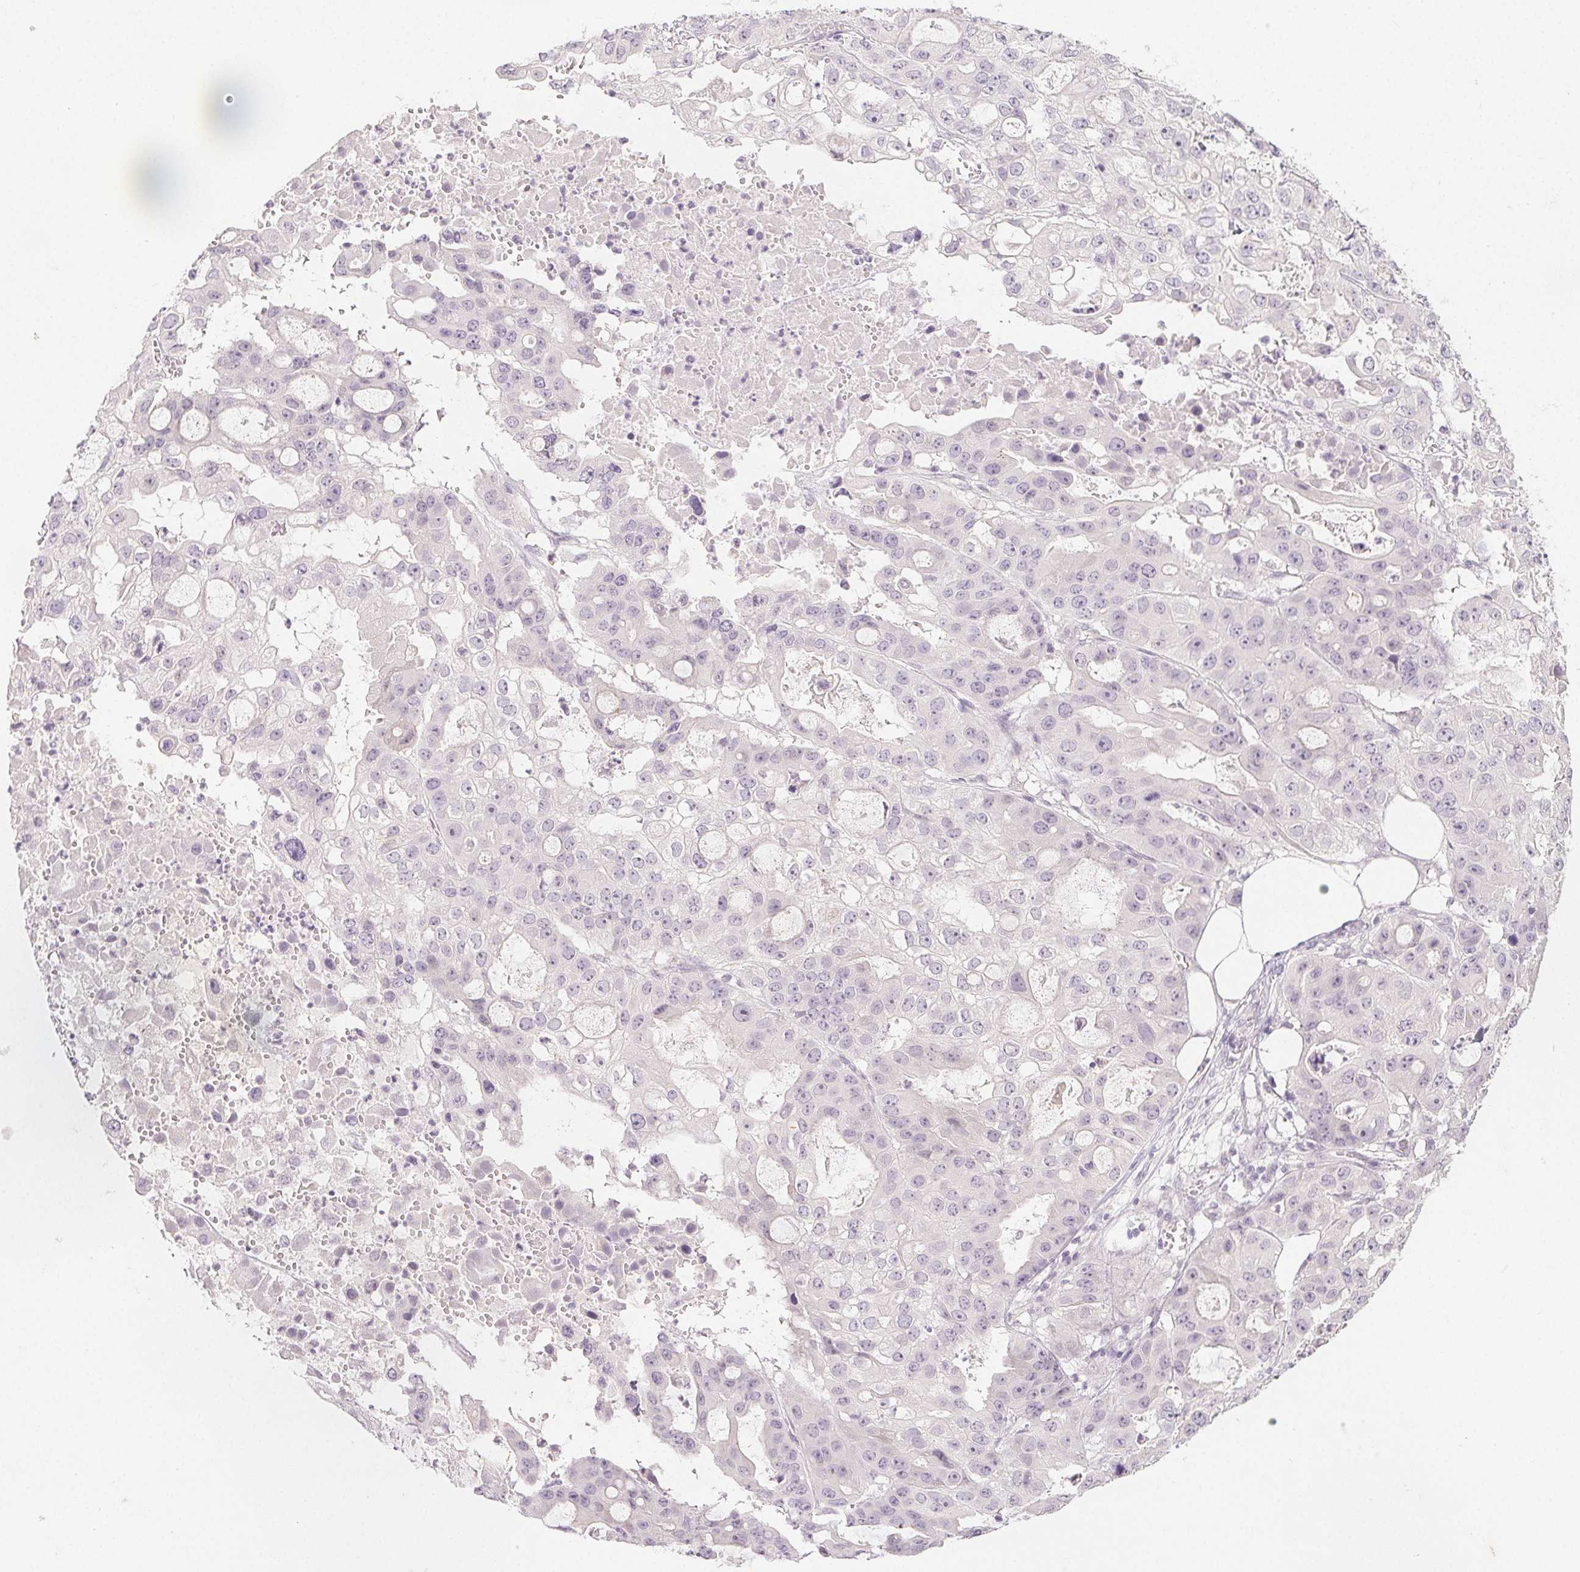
{"staining": {"intensity": "negative", "quantity": "none", "location": "none"}, "tissue": "ovarian cancer", "cell_type": "Tumor cells", "image_type": "cancer", "snomed": [{"axis": "morphology", "description": "Cystadenocarcinoma, serous, NOS"}, {"axis": "topography", "description": "Ovary"}], "caption": "High power microscopy histopathology image of an immunohistochemistry photomicrograph of ovarian serous cystadenocarcinoma, revealing no significant positivity in tumor cells.", "gene": "PI3", "patient": {"sex": "female", "age": 56}}